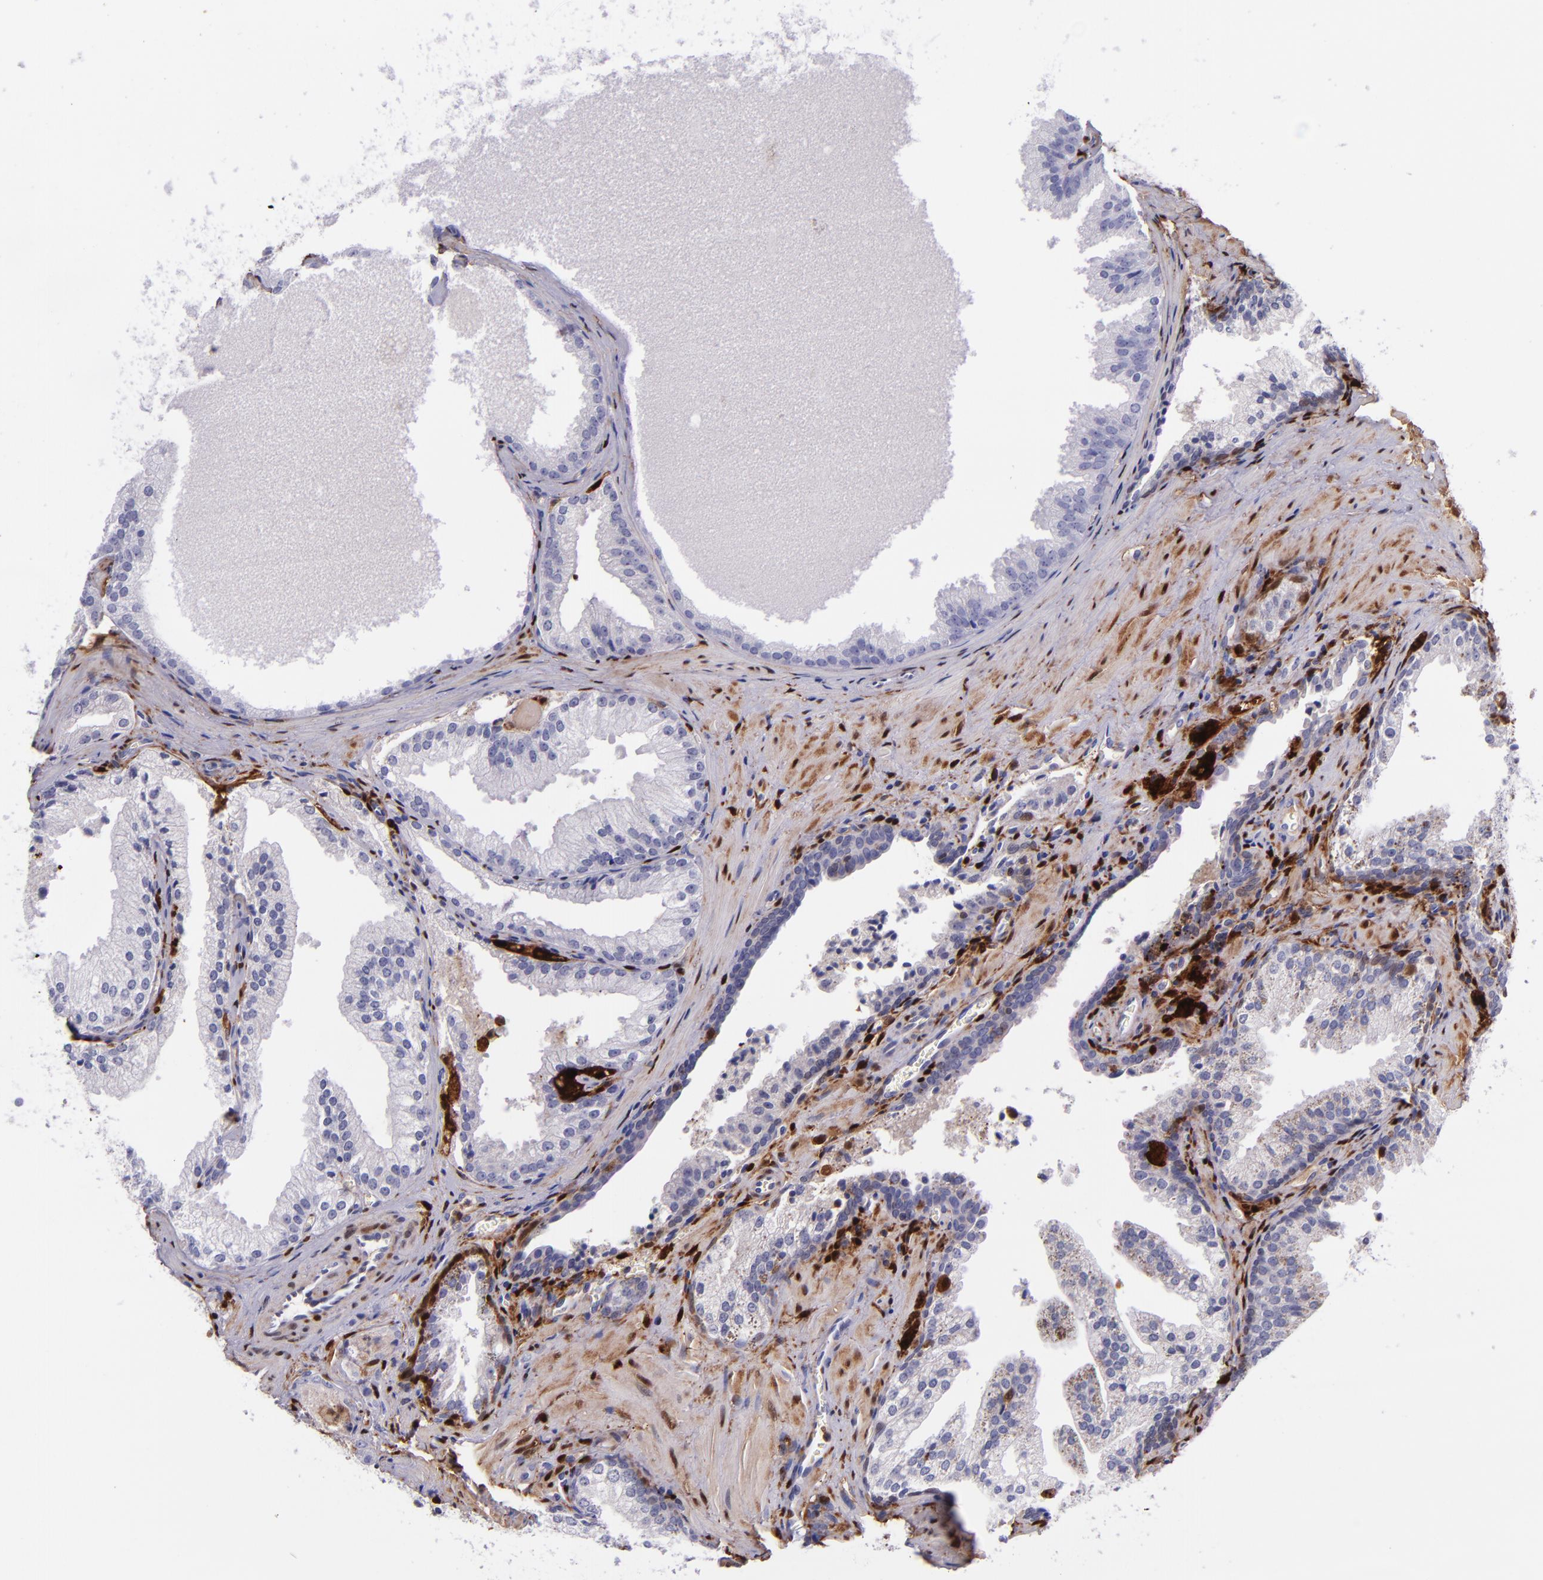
{"staining": {"intensity": "negative", "quantity": "none", "location": "none"}, "tissue": "prostate cancer", "cell_type": "Tumor cells", "image_type": "cancer", "snomed": [{"axis": "morphology", "description": "Adenocarcinoma, Medium grade"}, {"axis": "topography", "description": "Prostate"}], "caption": "The IHC micrograph has no significant staining in tumor cells of prostate cancer tissue.", "gene": "LGALS1", "patient": {"sex": "male", "age": 64}}